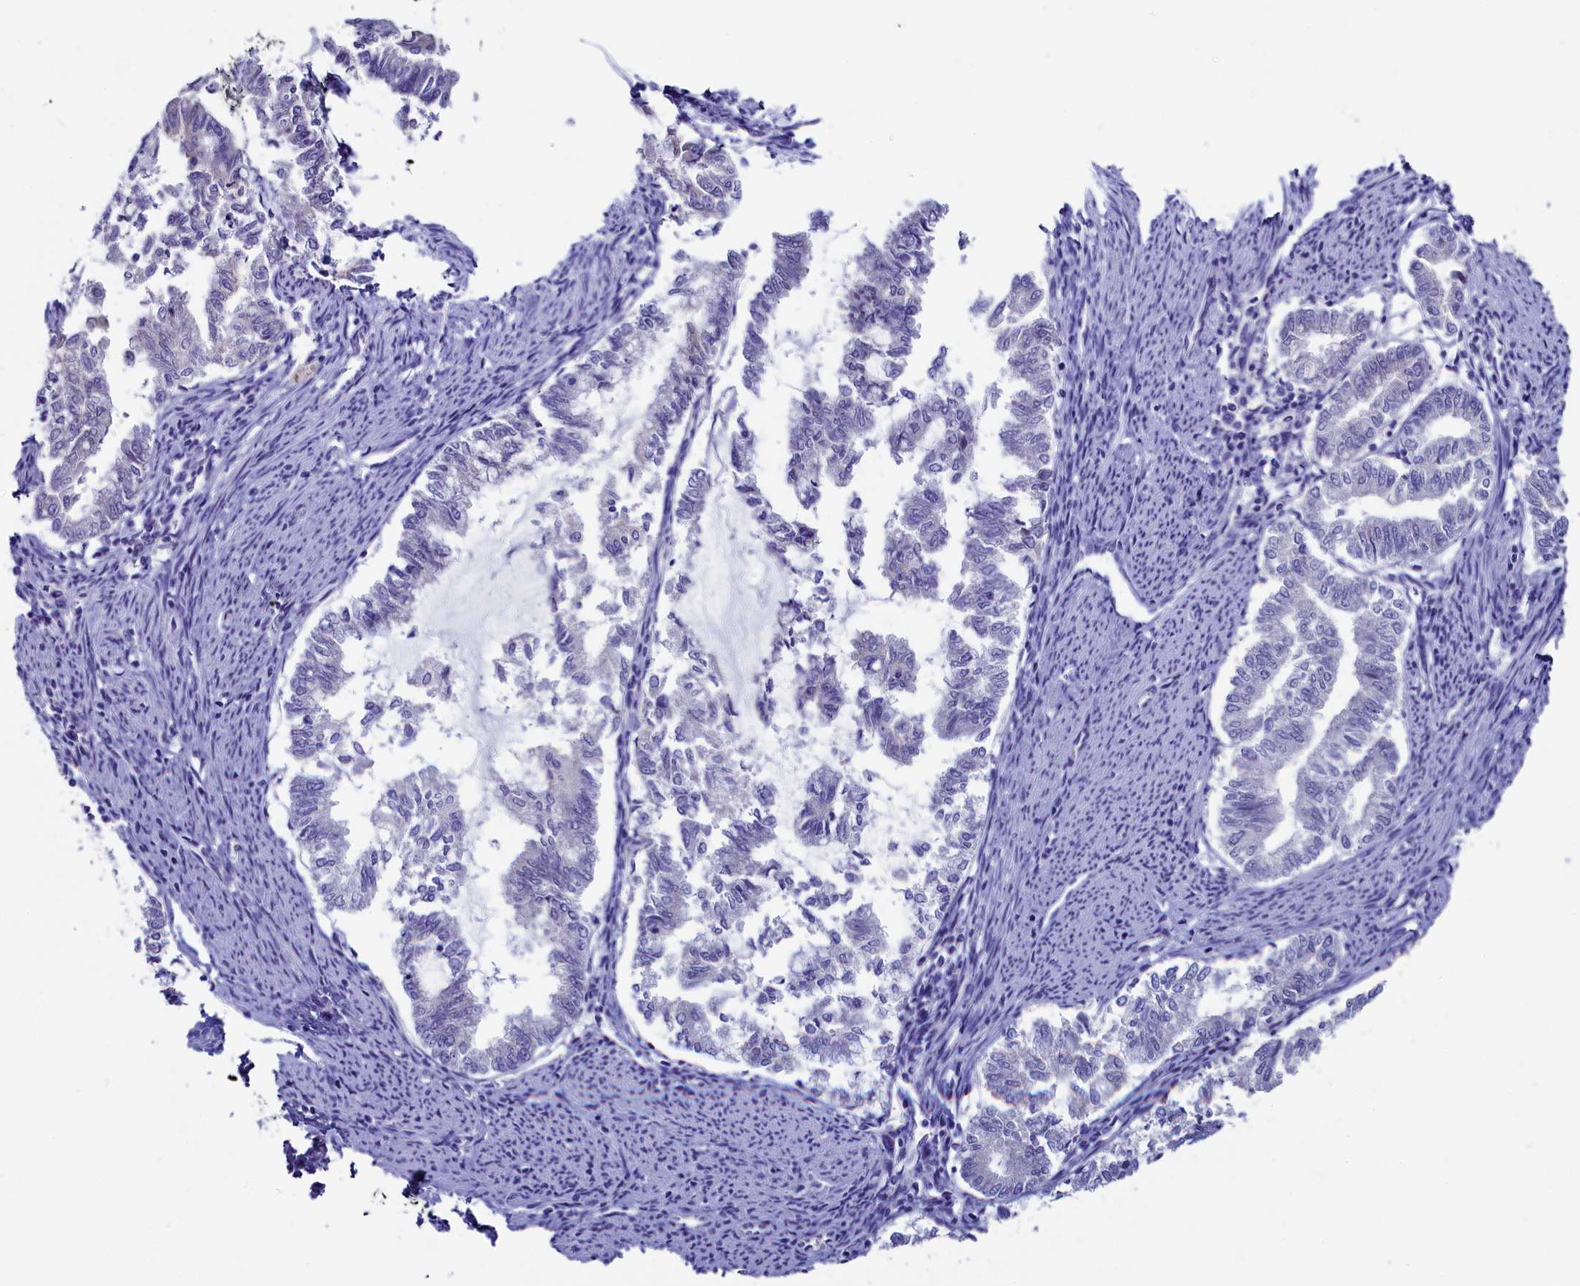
{"staining": {"intensity": "negative", "quantity": "none", "location": "none"}, "tissue": "endometrial cancer", "cell_type": "Tumor cells", "image_type": "cancer", "snomed": [{"axis": "morphology", "description": "Adenocarcinoma, NOS"}, {"axis": "topography", "description": "Endometrium"}], "caption": "Immunohistochemistry (IHC) of human endometrial cancer (adenocarcinoma) reveals no expression in tumor cells.", "gene": "CIAPIN1", "patient": {"sex": "female", "age": 79}}